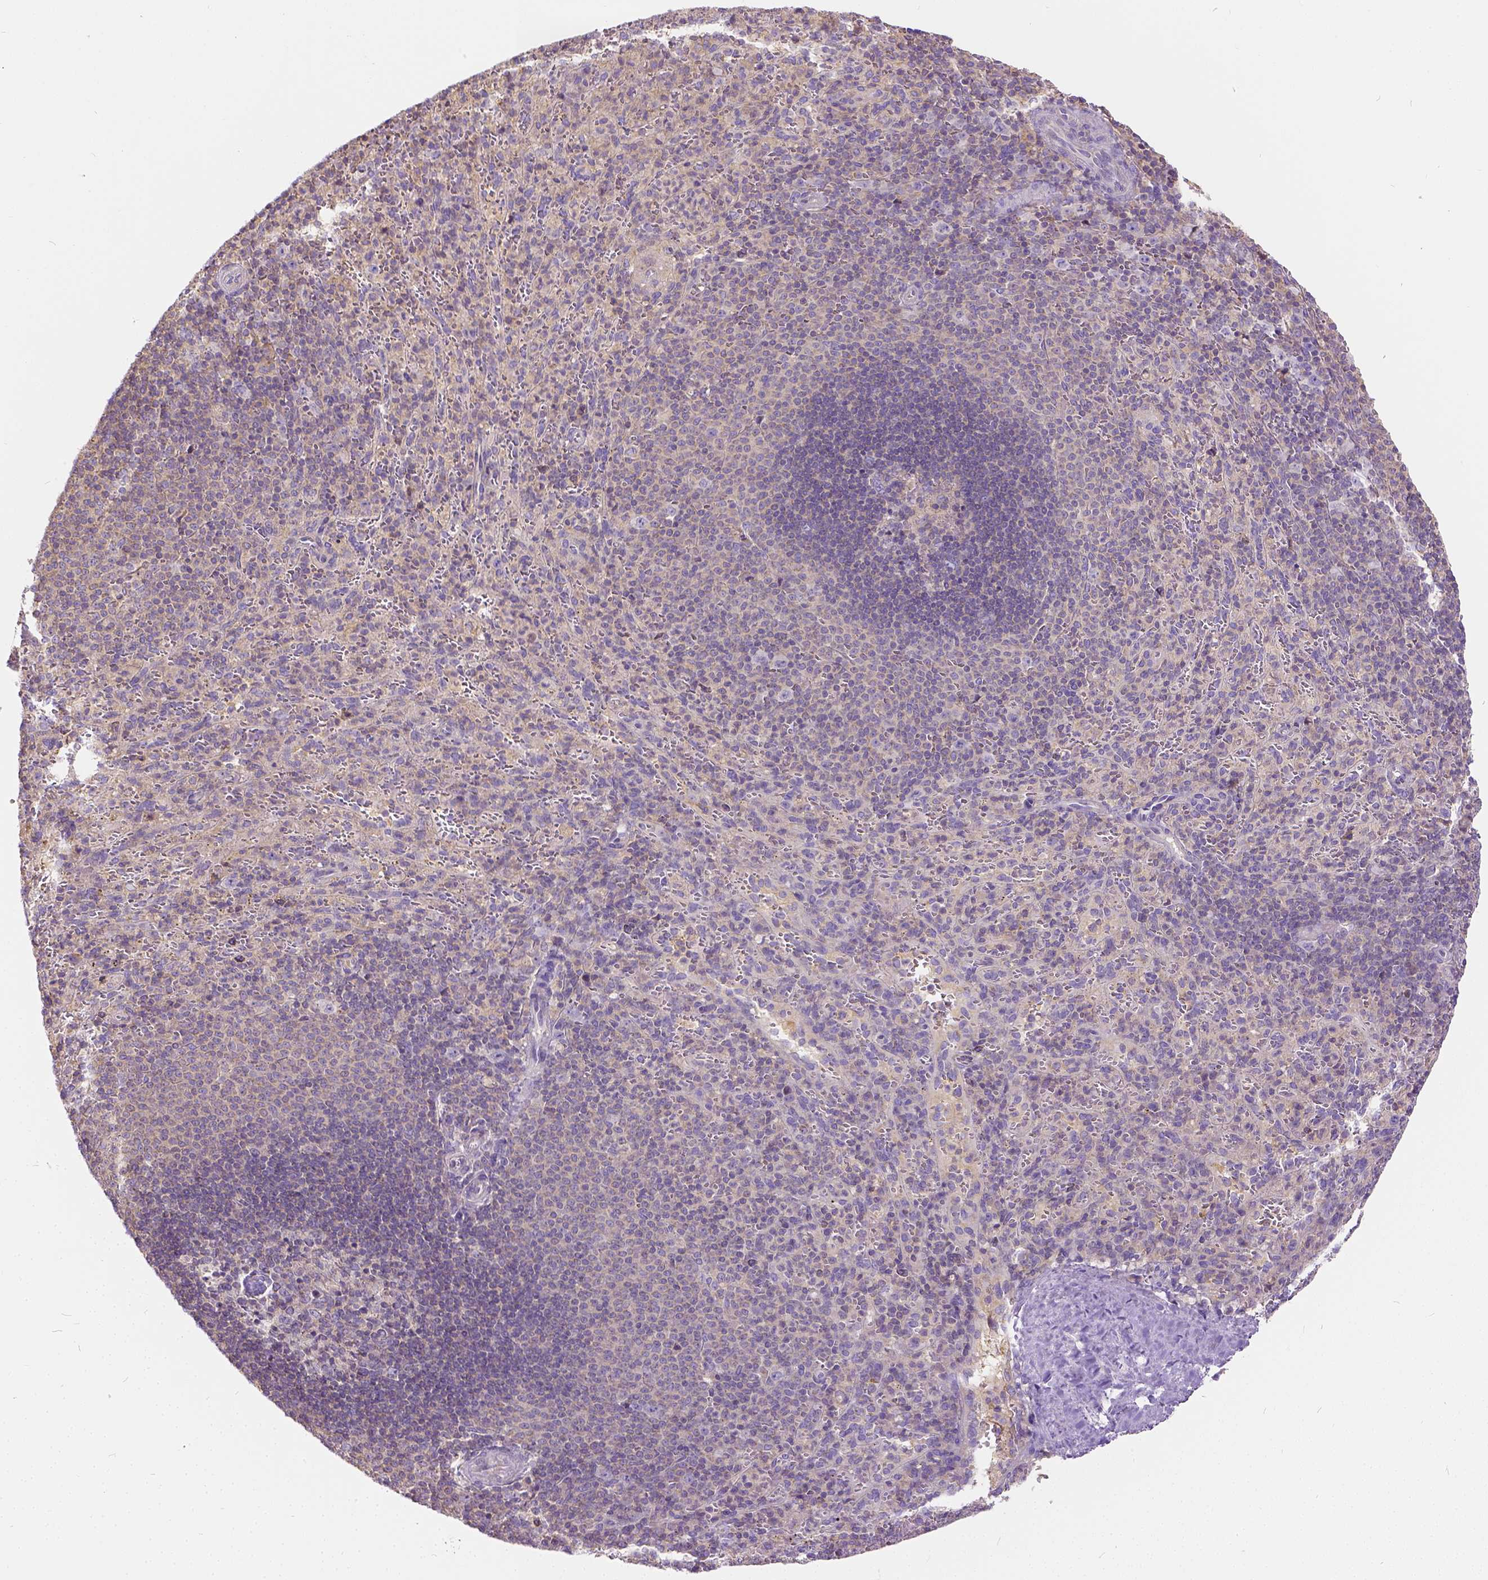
{"staining": {"intensity": "negative", "quantity": "none", "location": "none"}, "tissue": "spleen", "cell_type": "Cells in red pulp", "image_type": "normal", "snomed": [{"axis": "morphology", "description": "Normal tissue, NOS"}, {"axis": "topography", "description": "Spleen"}], "caption": "The photomicrograph shows no staining of cells in red pulp in unremarkable spleen.", "gene": "CADM4", "patient": {"sex": "male", "age": 57}}